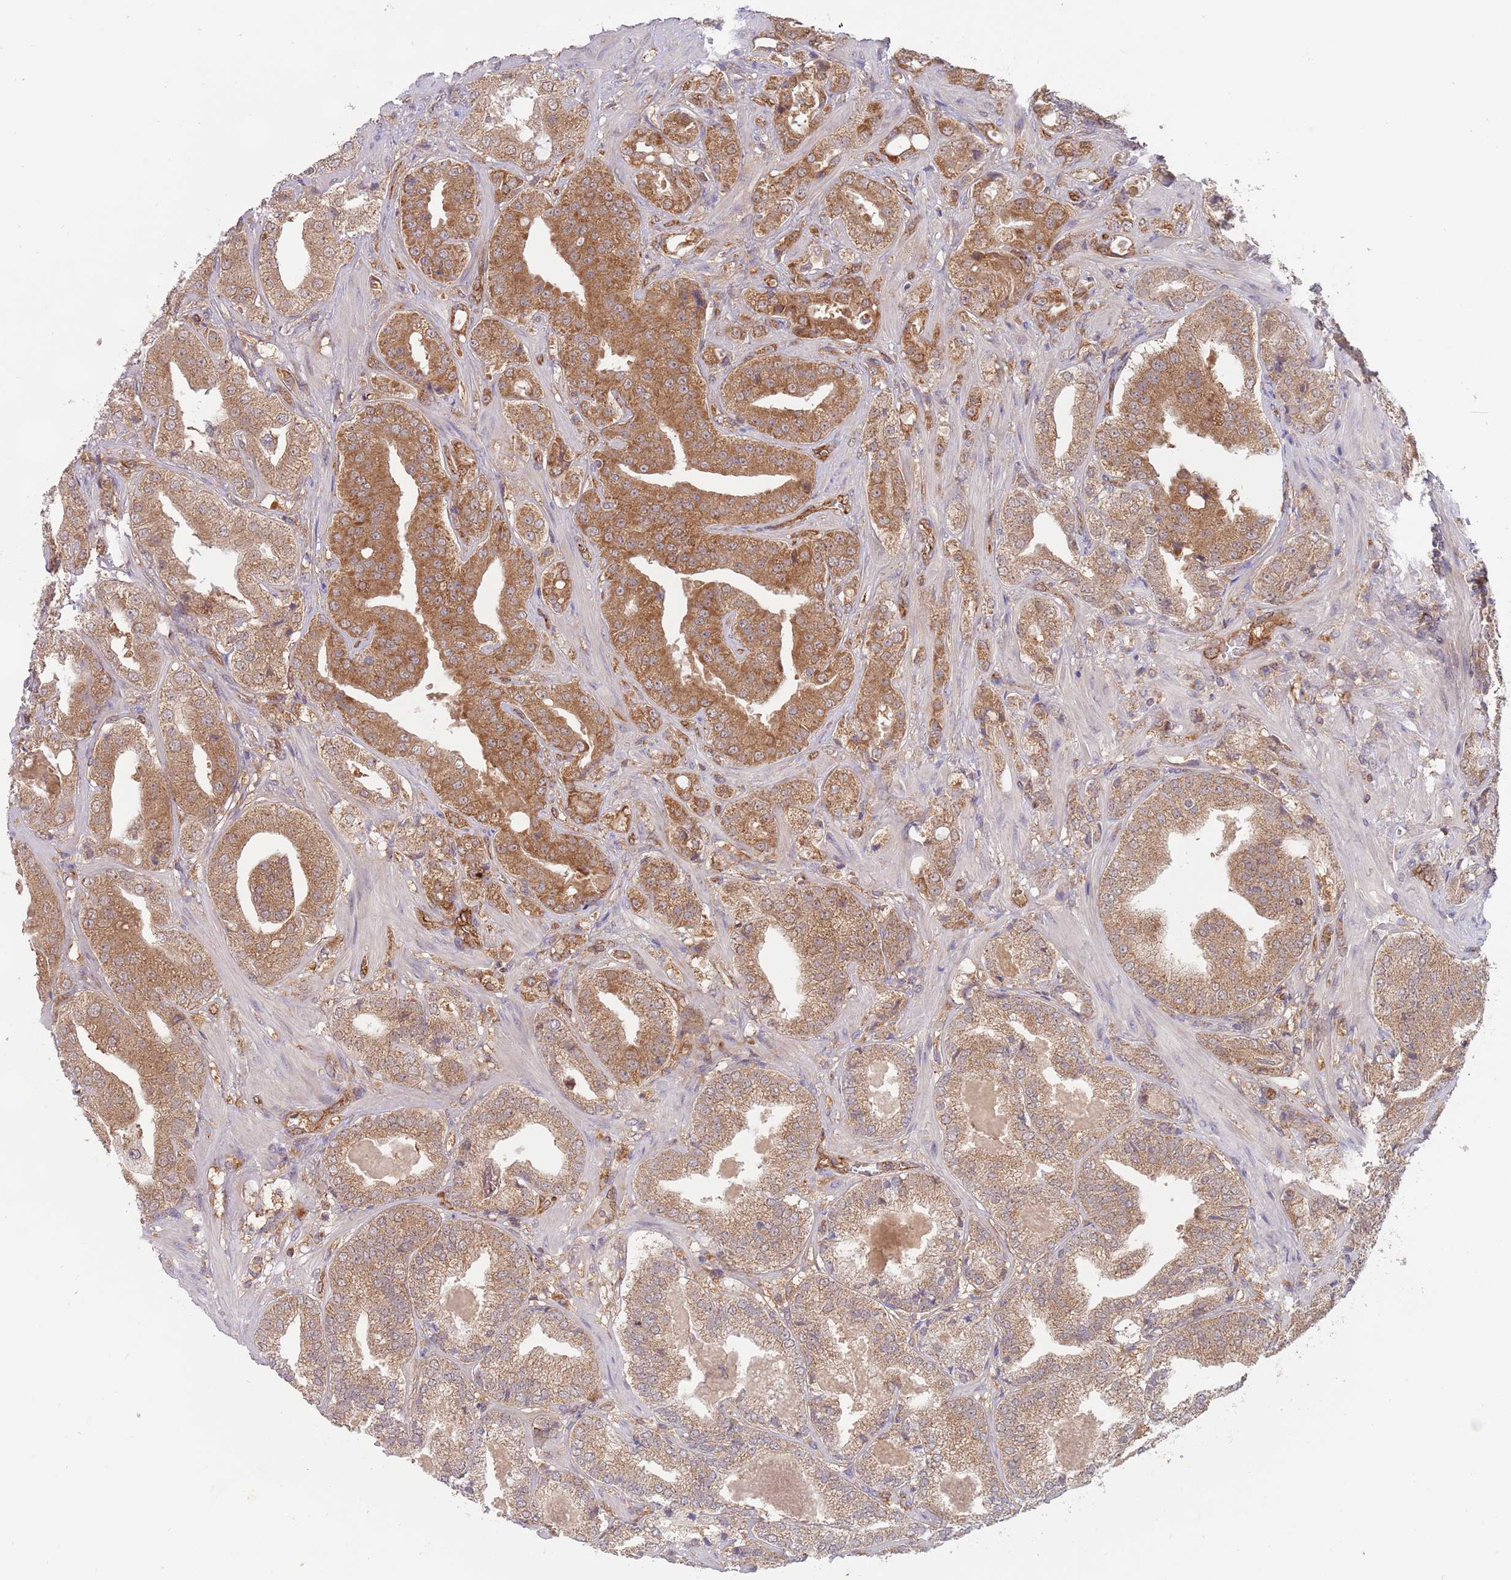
{"staining": {"intensity": "moderate", "quantity": ">75%", "location": "cytoplasmic/membranous"}, "tissue": "prostate cancer", "cell_type": "Tumor cells", "image_type": "cancer", "snomed": [{"axis": "morphology", "description": "Adenocarcinoma, High grade"}, {"axis": "topography", "description": "Prostate"}], "caption": "Prostate cancer (high-grade adenocarcinoma) was stained to show a protein in brown. There is medium levels of moderate cytoplasmic/membranous positivity in approximately >75% of tumor cells.", "gene": "GUK1", "patient": {"sex": "male", "age": 63}}